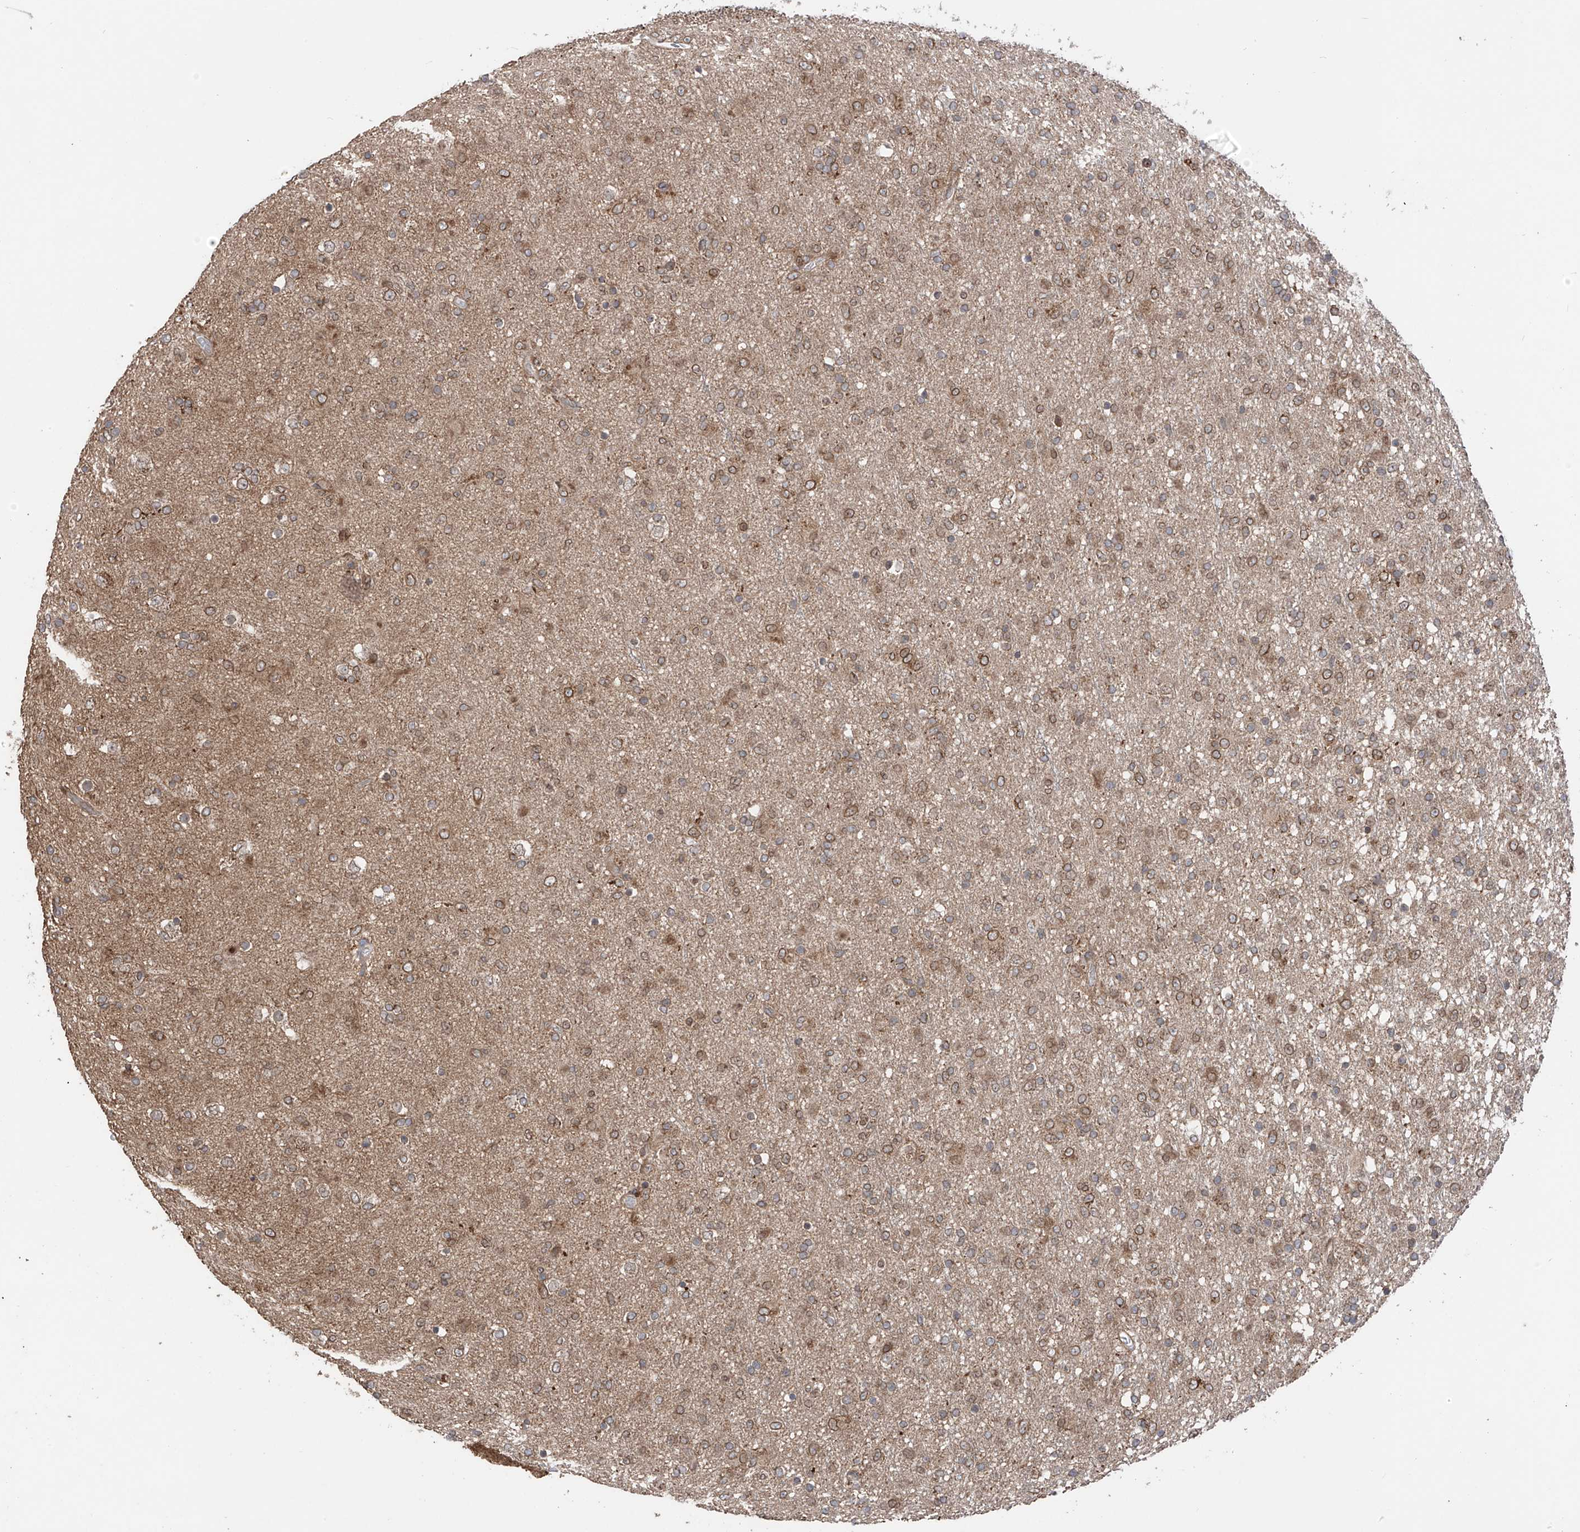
{"staining": {"intensity": "moderate", "quantity": "25%-75%", "location": "cytoplasmic/membranous,nuclear"}, "tissue": "glioma", "cell_type": "Tumor cells", "image_type": "cancer", "snomed": [{"axis": "morphology", "description": "Glioma, malignant, Low grade"}, {"axis": "topography", "description": "Brain"}], "caption": "Glioma tissue displays moderate cytoplasmic/membranous and nuclear staining in about 25%-75% of tumor cells (DAB (3,3'-diaminobenzidine) IHC with brightfield microscopy, high magnification).", "gene": "AHCTF1", "patient": {"sex": "male", "age": 65}}